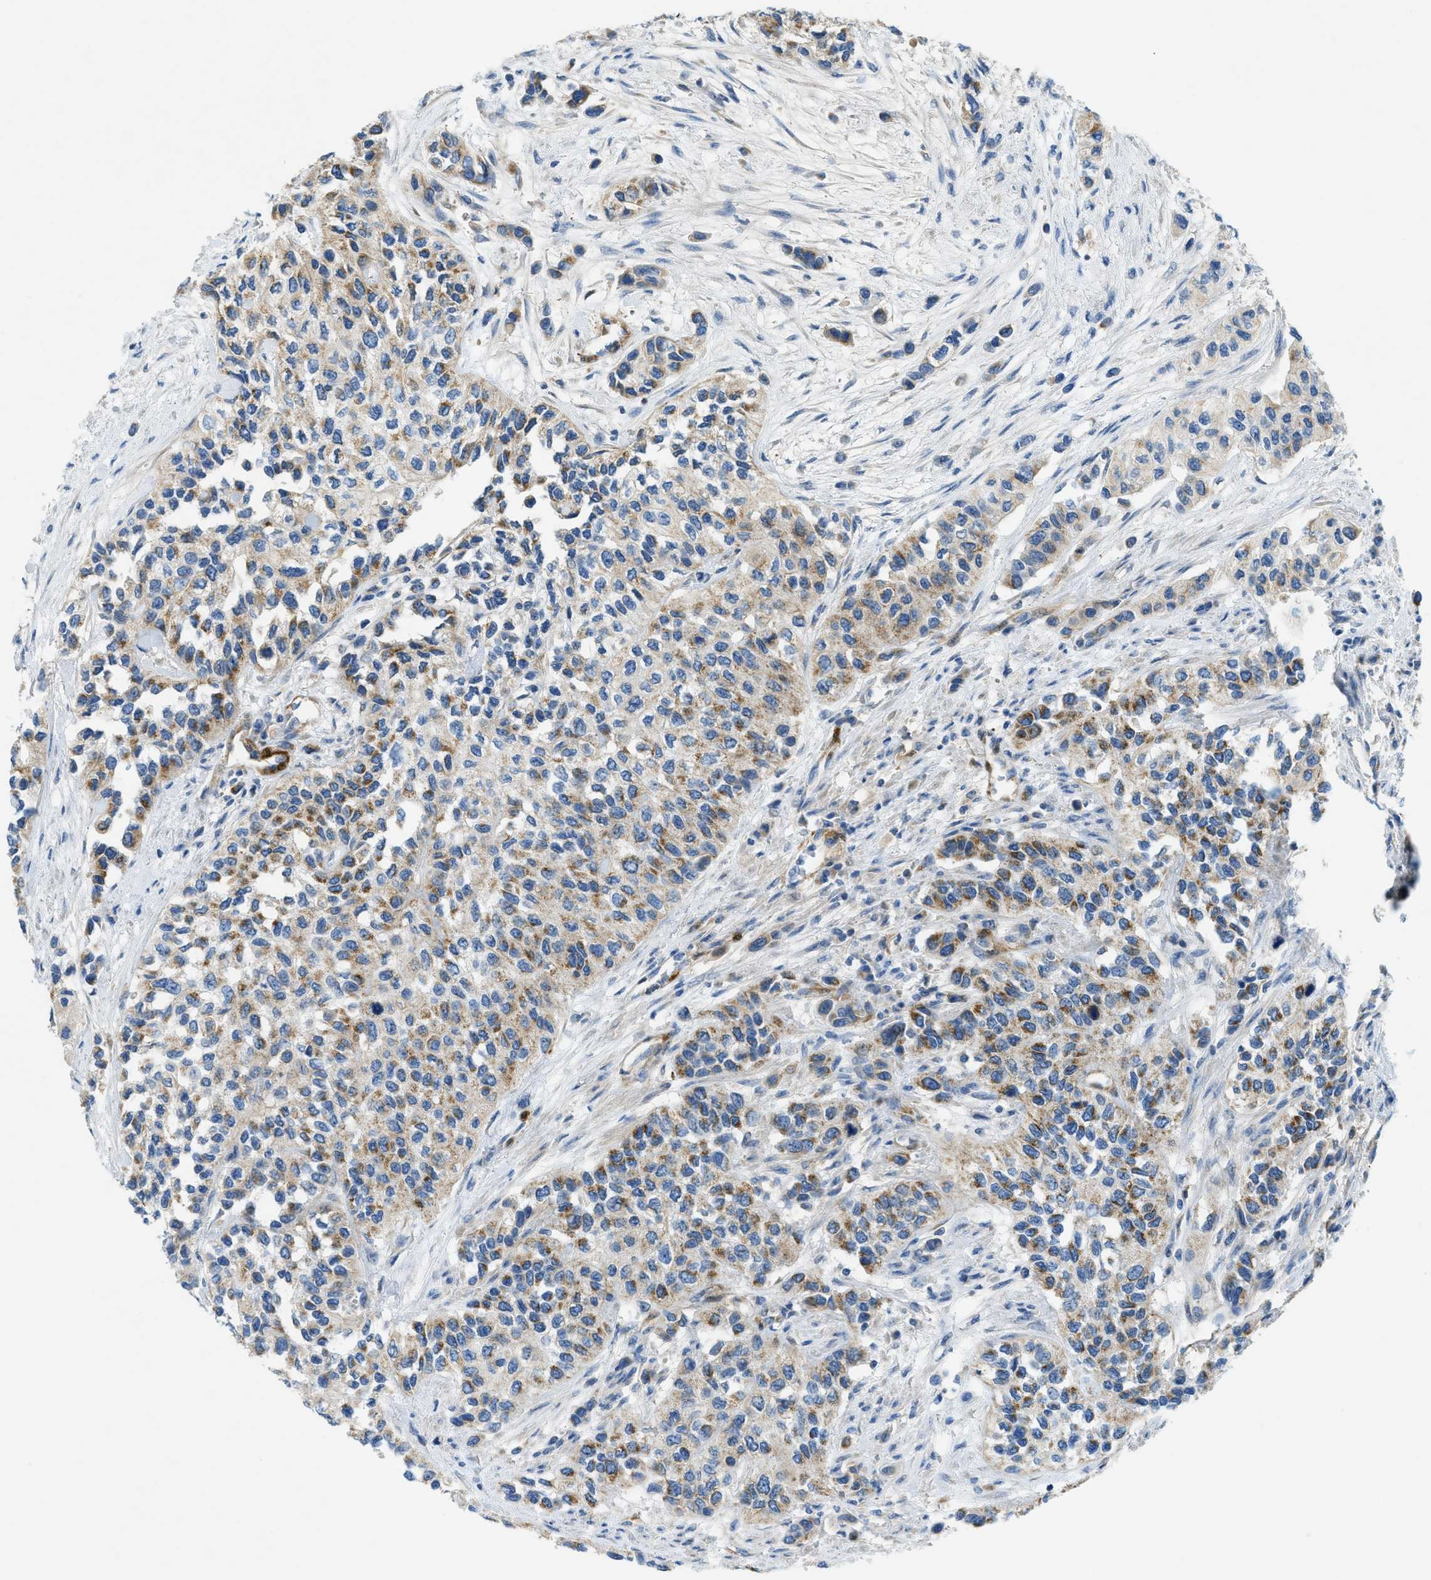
{"staining": {"intensity": "moderate", "quantity": "25%-75%", "location": "cytoplasmic/membranous"}, "tissue": "urothelial cancer", "cell_type": "Tumor cells", "image_type": "cancer", "snomed": [{"axis": "morphology", "description": "Urothelial carcinoma, High grade"}, {"axis": "topography", "description": "Urinary bladder"}], "caption": "Protein positivity by immunohistochemistry shows moderate cytoplasmic/membranous staining in approximately 25%-75% of tumor cells in urothelial cancer. (brown staining indicates protein expression, while blue staining denotes nuclei).", "gene": "CYGB", "patient": {"sex": "female", "age": 56}}